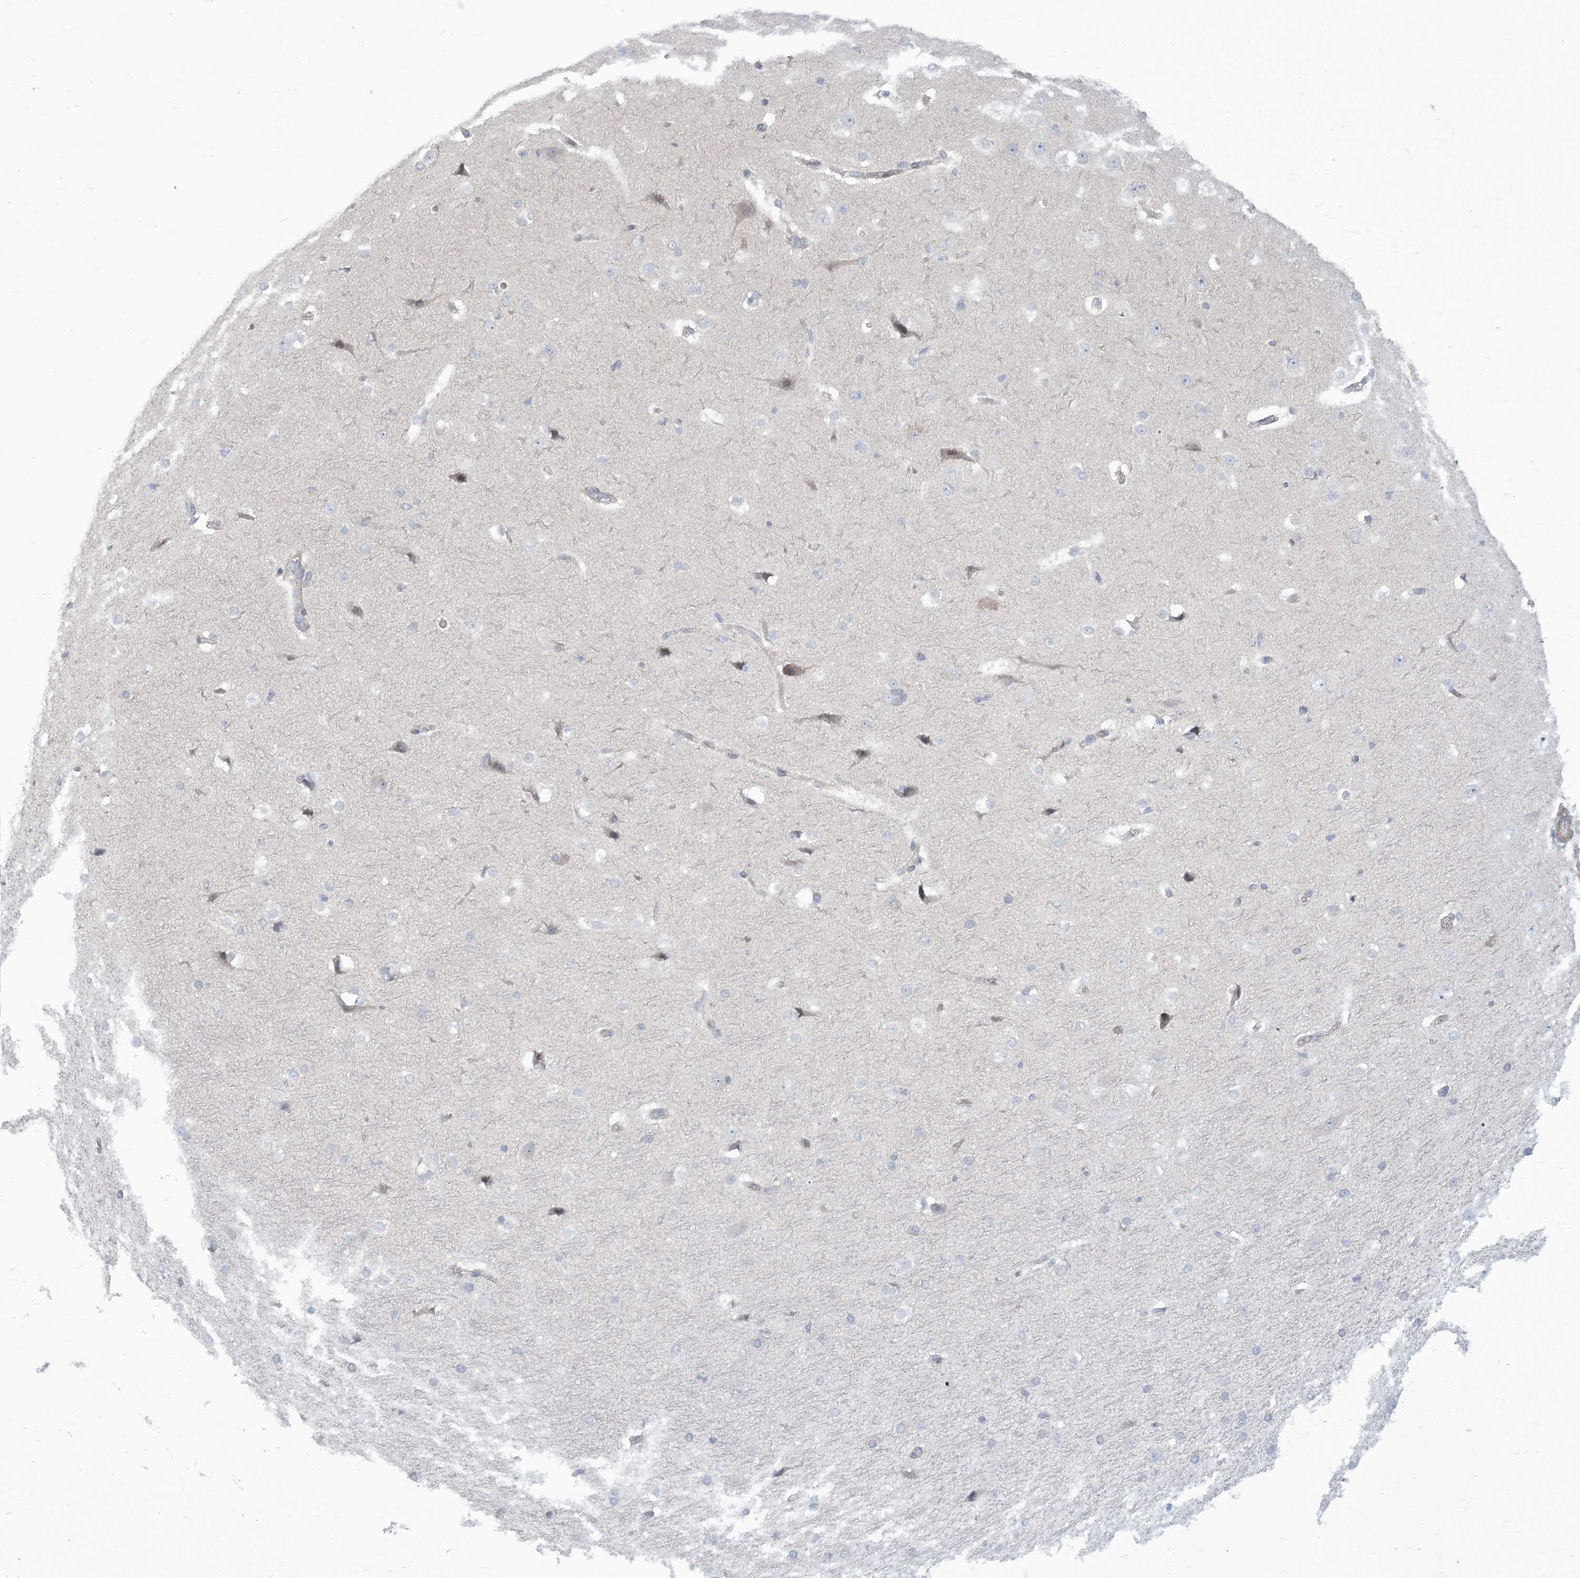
{"staining": {"intensity": "negative", "quantity": "none", "location": "none"}, "tissue": "cerebral cortex", "cell_type": "Endothelial cells", "image_type": "normal", "snomed": [{"axis": "morphology", "description": "Normal tissue, NOS"}, {"axis": "morphology", "description": "Developmental malformation"}, {"axis": "topography", "description": "Cerebral cortex"}], "caption": "DAB immunohistochemical staining of unremarkable human cerebral cortex displays no significant staining in endothelial cells.", "gene": "AFTPH", "patient": {"sex": "female", "age": 30}}